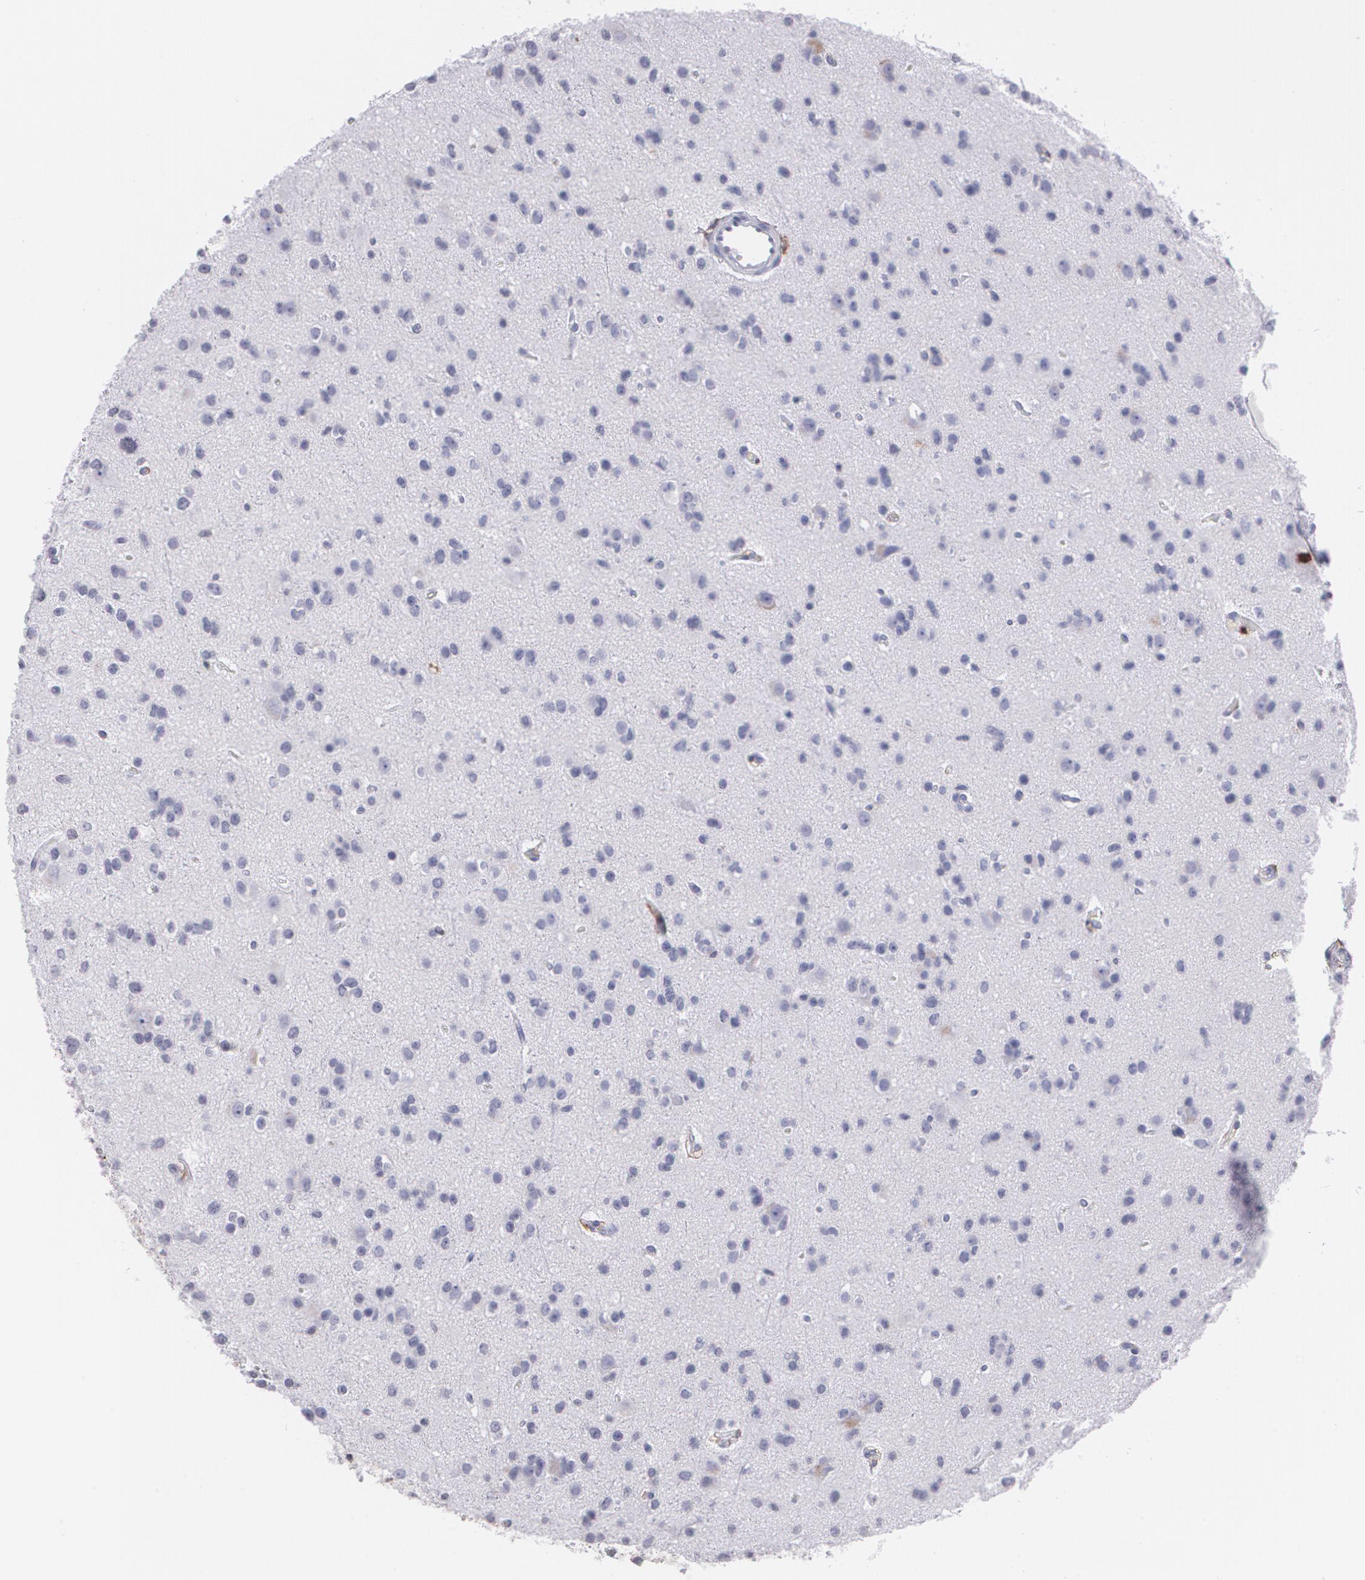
{"staining": {"intensity": "negative", "quantity": "none", "location": "none"}, "tissue": "glioma", "cell_type": "Tumor cells", "image_type": "cancer", "snomed": [{"axis": "morphology", "description": "Glioma, malignant, Low grade"}, {"axis": "topography", "description": "Brain"}], "caption": "A photomicrograph of human low-grade glioma (malignant) is negative for staining in tumor cells.", "gene": "PTPRC", "patient": {"sex": "male", "age": 42}}